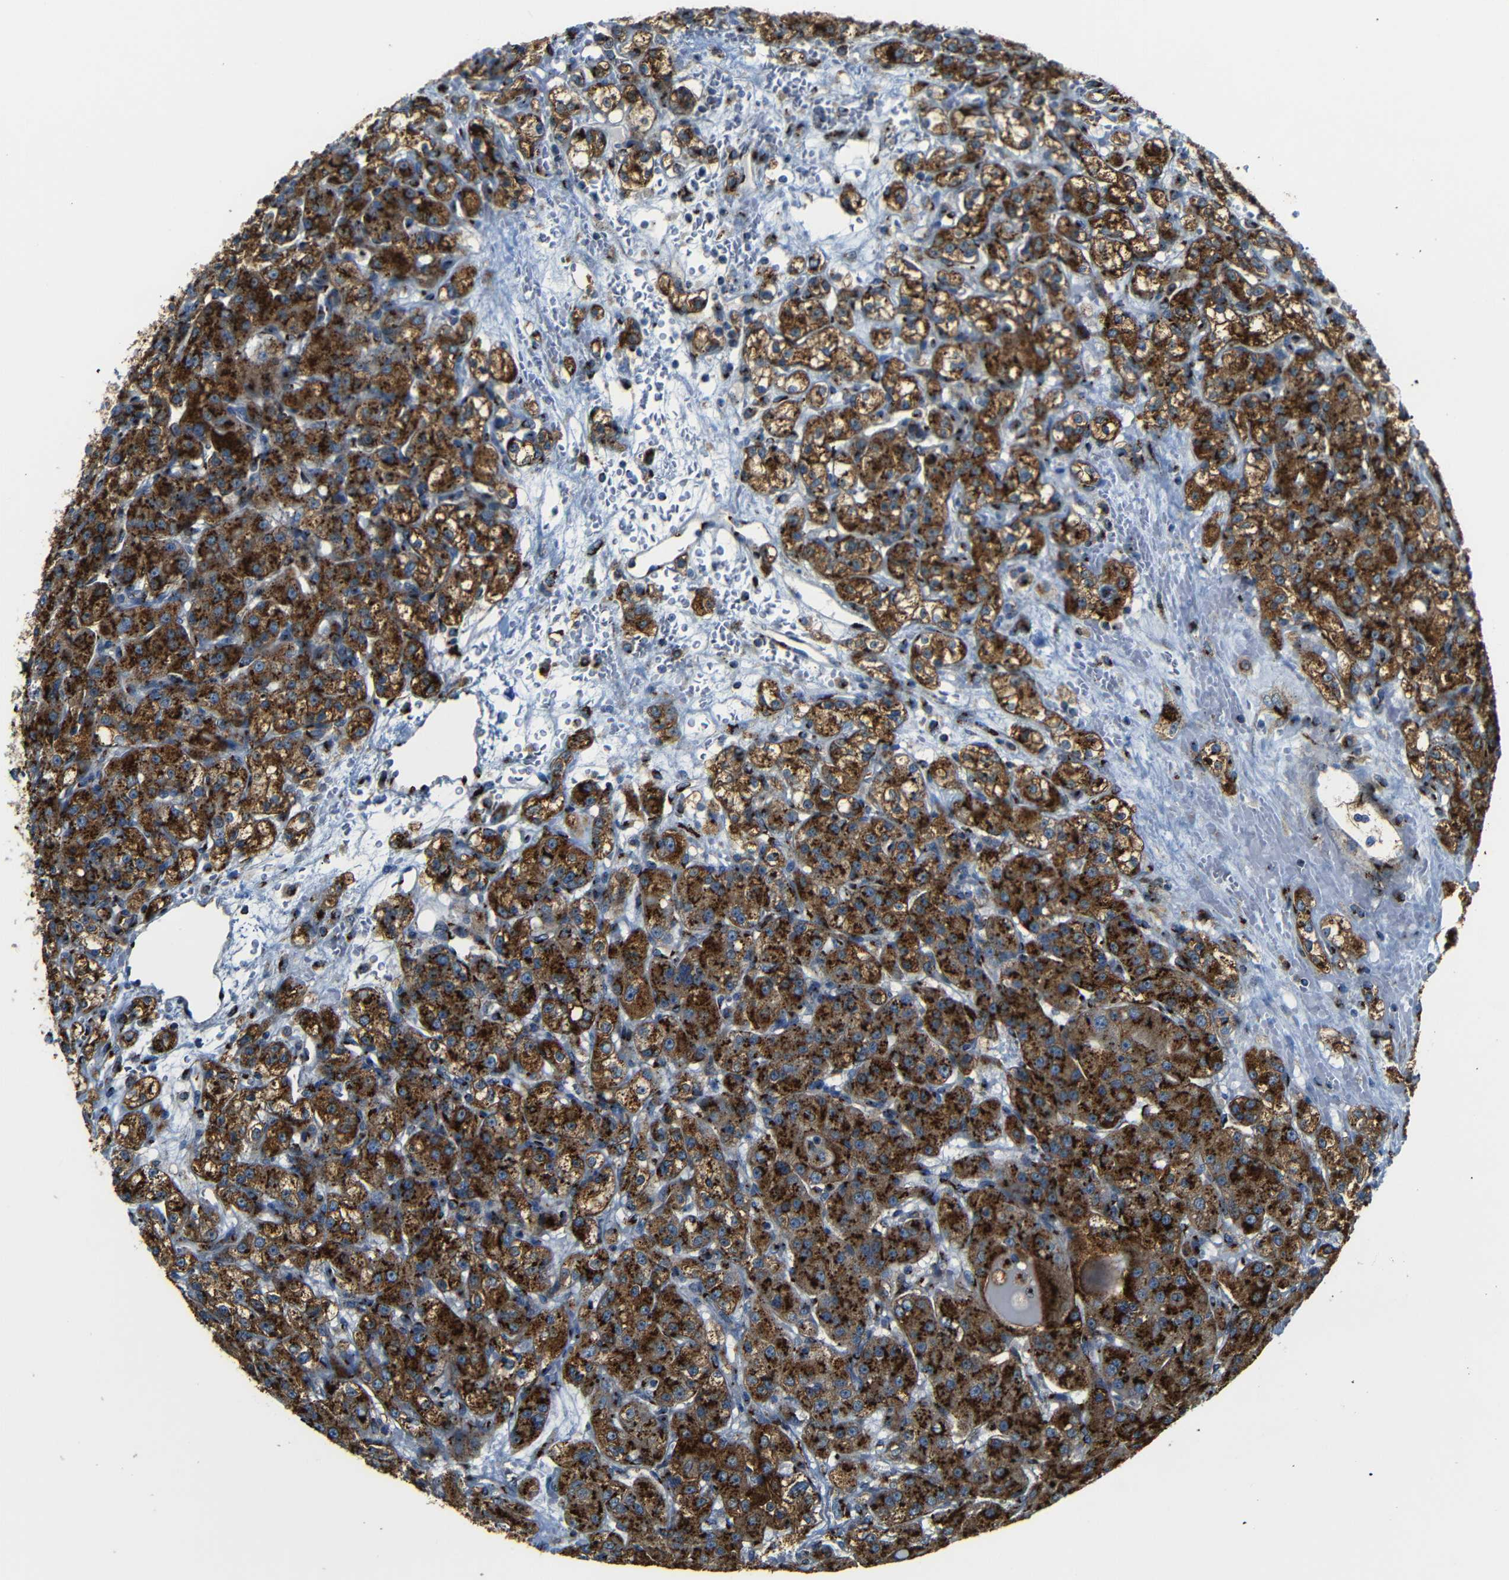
{"staining": {"intensity": "strong", "quantity": ">75%", "location": "cytoplasmic/membranous"}, "tissue": "renal cancer", "cell_type": "Tumor cells", "image_type": "cancer", "snomed": [{"axis": "morphology", "description": "Normal tissue, NOS"}, {"axis": "morphology", "description": "Adenocarcinoma, NOS"}, {"axis": "topography", "description": "Kidney"}], "caption": "Strong cytoplasmic/membranous protein expression is appreciated in about >75% of tumor cells in renal cancer. (DAB (3,3'-diaminobenzidine) = brown stain, brightfield microscopy at high magnification).", "gene": "TGOLN2", "patient": {"sex": "male", "age": 61}}